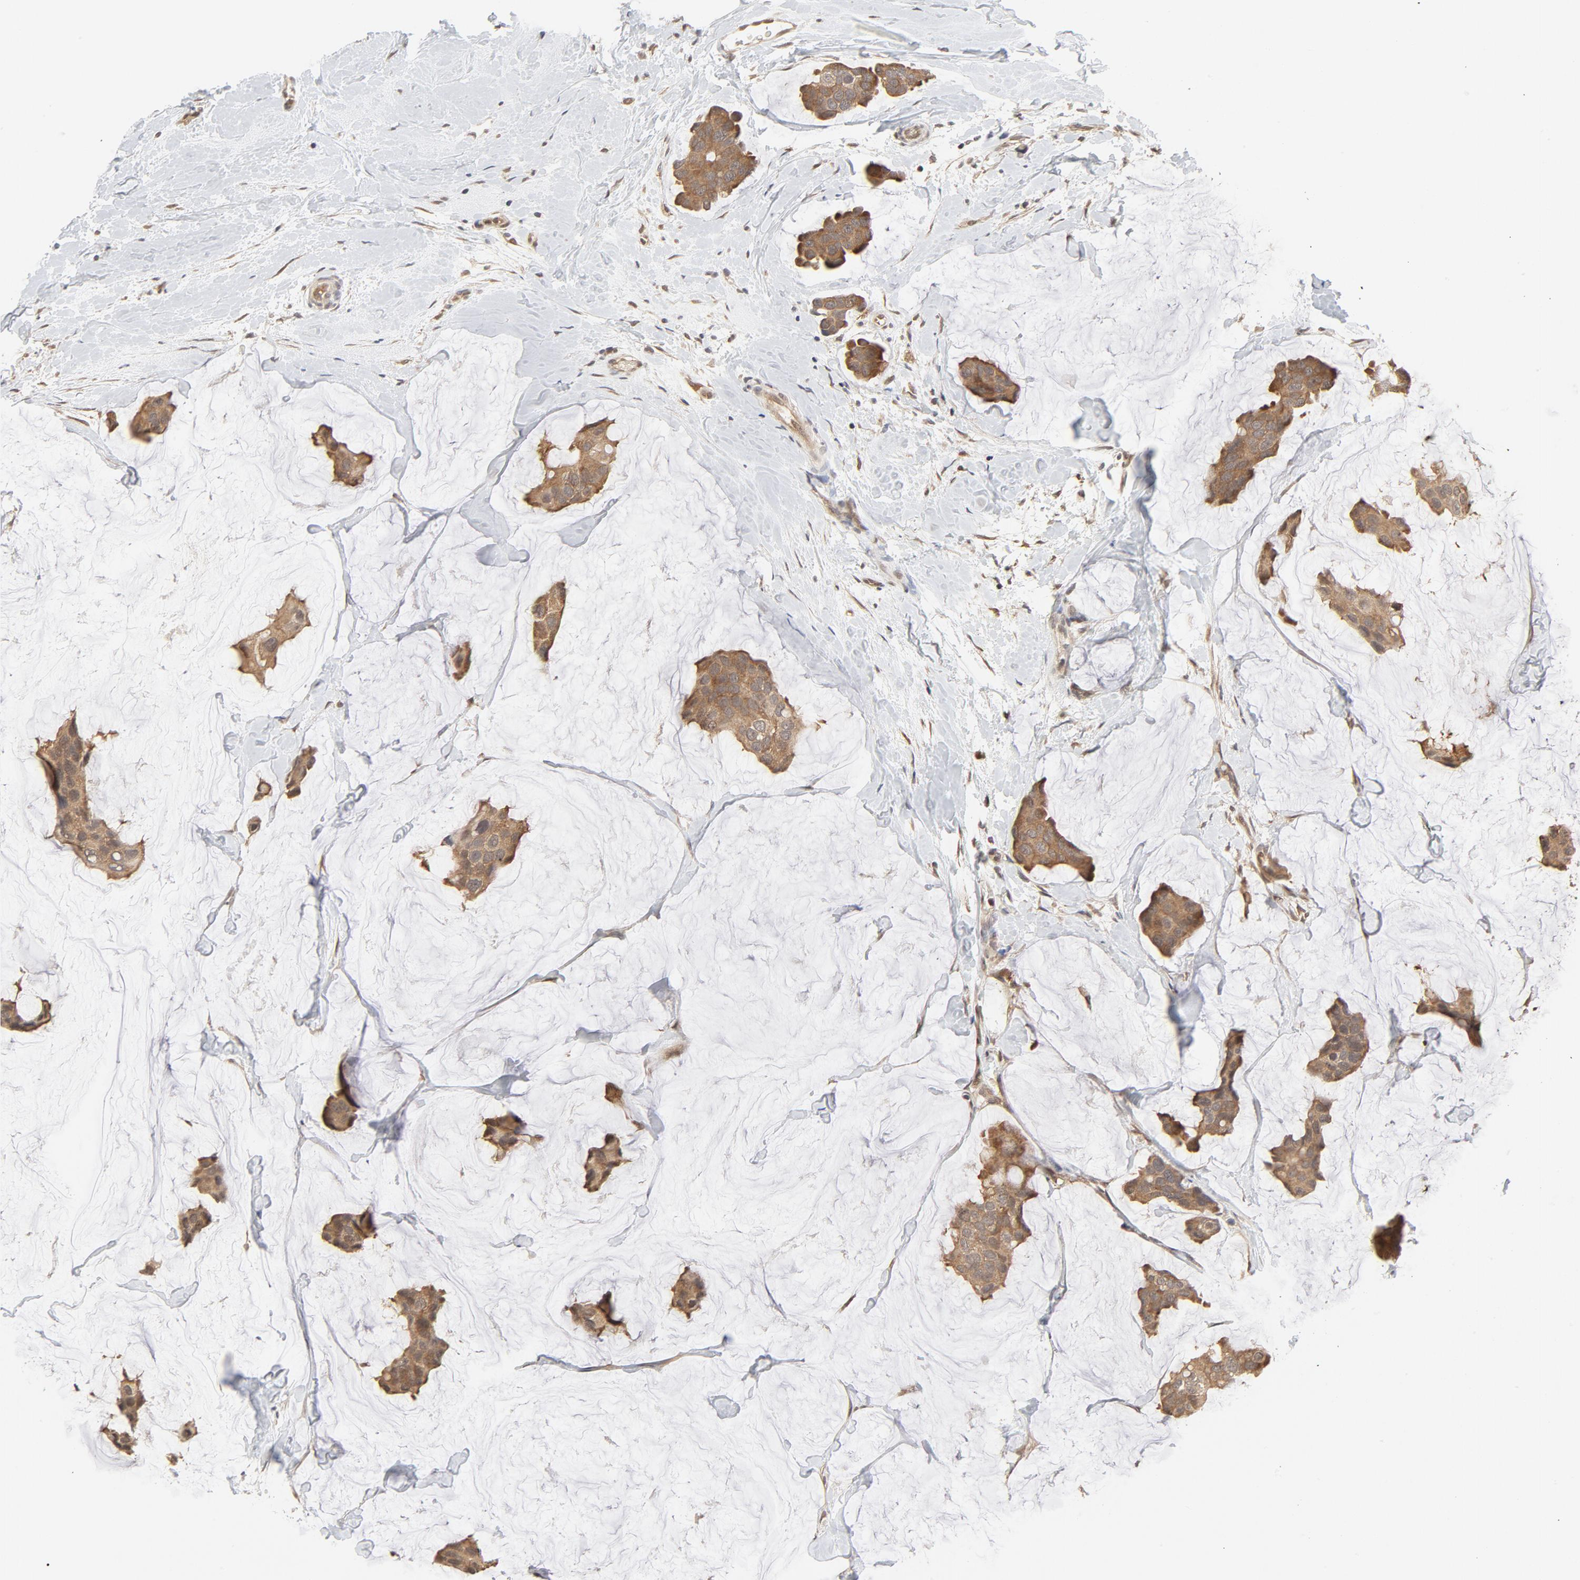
{"staining": {"intensity": "moderate", "quantity": ">75%", "location": "cytoplasmic/membranous,nuclear"}, "tissue": "breast cancer", "cell_type": "Tumor cells", "image_type": "cancer", "snomed": [{"axis": "morphology", "description": "Normal tissue, NOS"}, {"axis": "morphology", "description": "Duct carcinoma"}, {"axis": "topography", "description": "Breast"}], "caption": "IHC of human breast cancer reveals medium levels of moderate cytoplasmic/membranous and nuclear expression in about >75% of tumor cells. (DAB (3,3'-diaminobenzidine) IHC, brown staining for protein, blue staining for nuclei).", "gene": "NEDD8", "patient": {"sex": "female", "age": 50}}